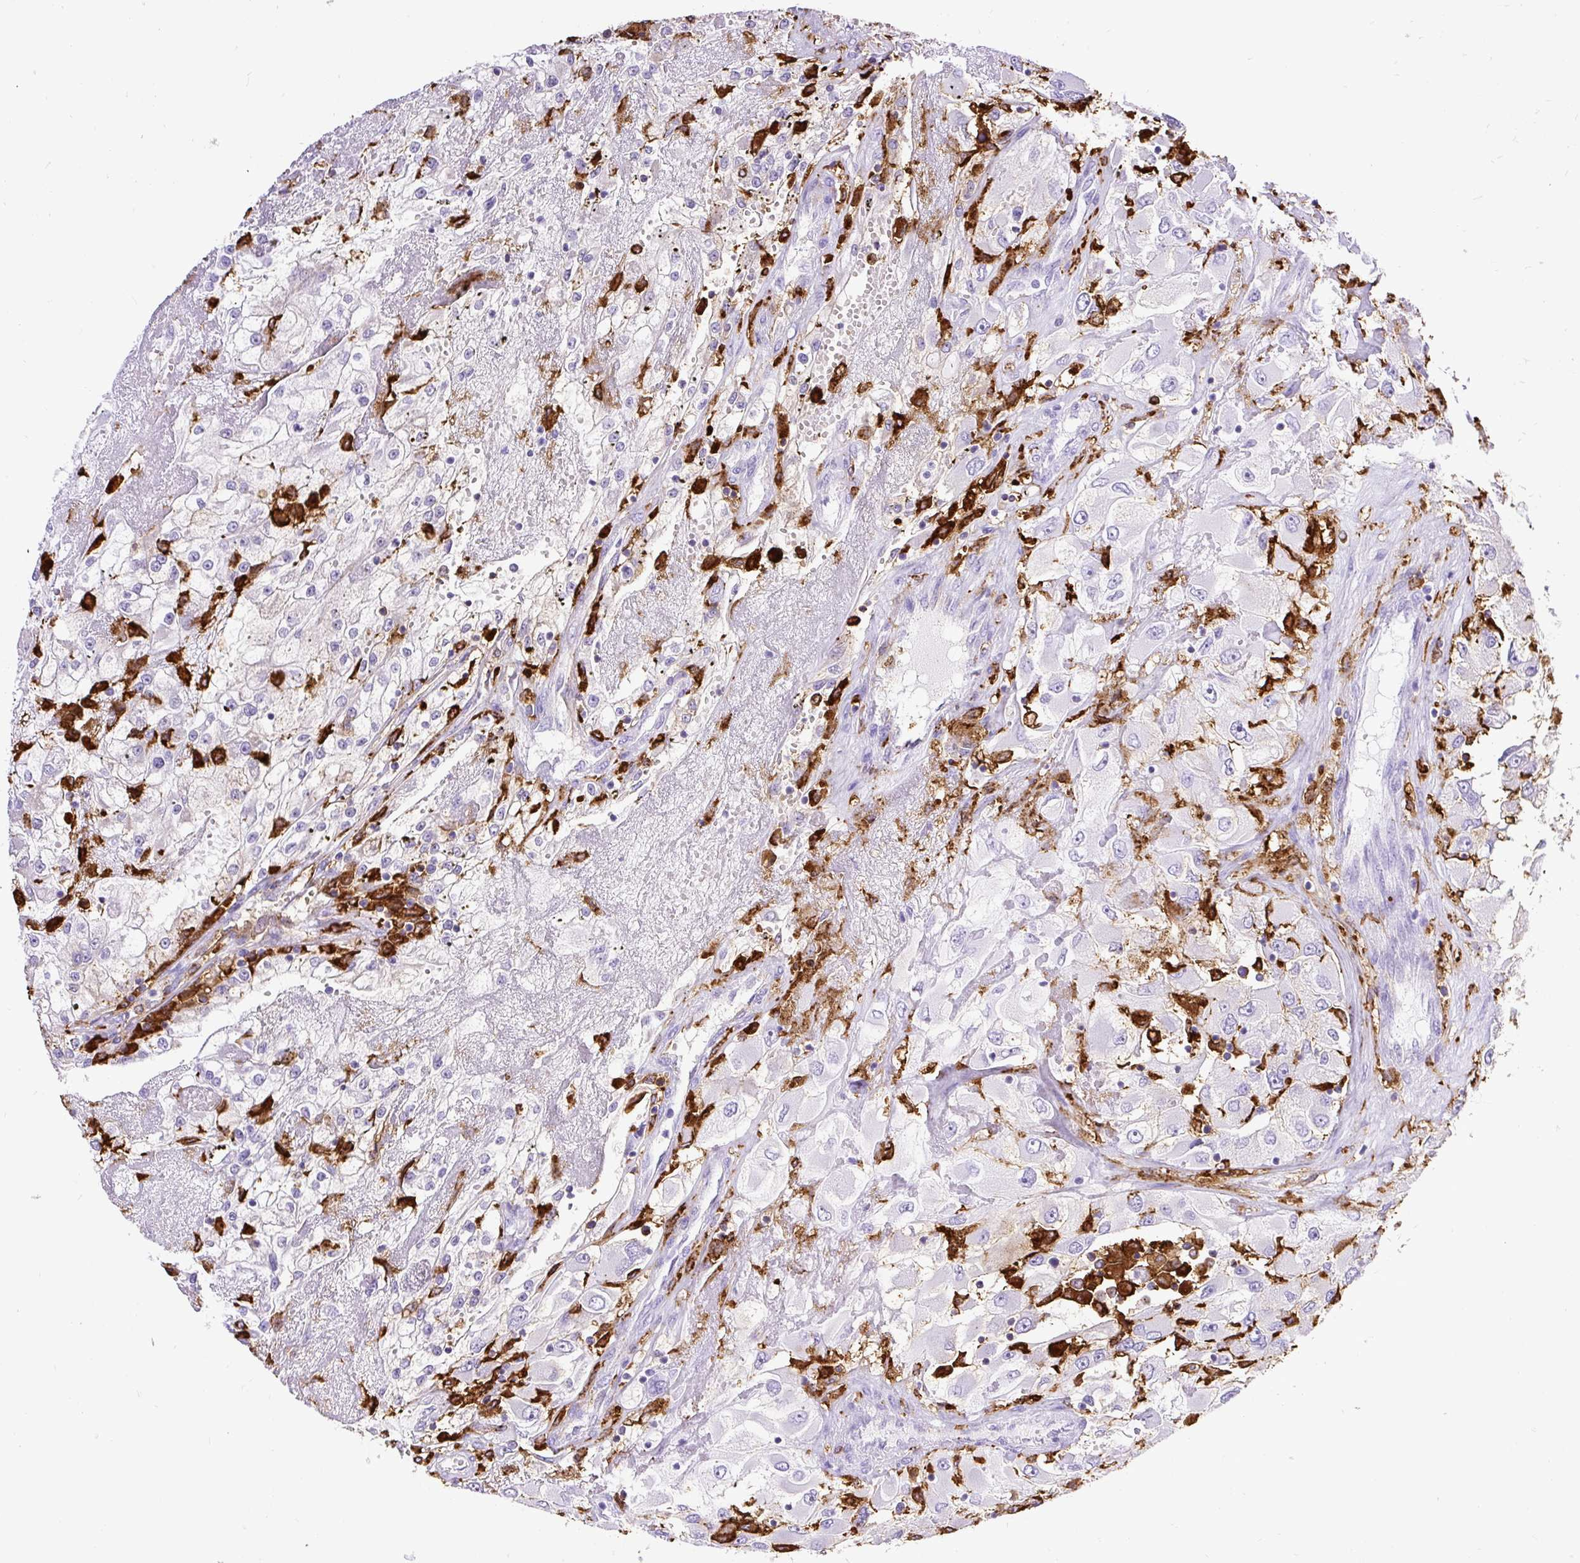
{"staining": {"intensity": "negative", "quantity": "none", "location": "none"}, "tissue": "renal cancer", "cell_type": "Tumor cells", "image_type": "cancer", "snomed": [{"axis": "morphology", "description": "Adenocarcinoma, NOS"}, {"axis": "topography", "description": "Kidney"}], "caption": "The photomicrograph demonstrates no significant expression in tumor cells of renal cancer (adenocarcinoma).", "gene": "HLA-DRA", "patient": {"sex": "female", "age": 52}}